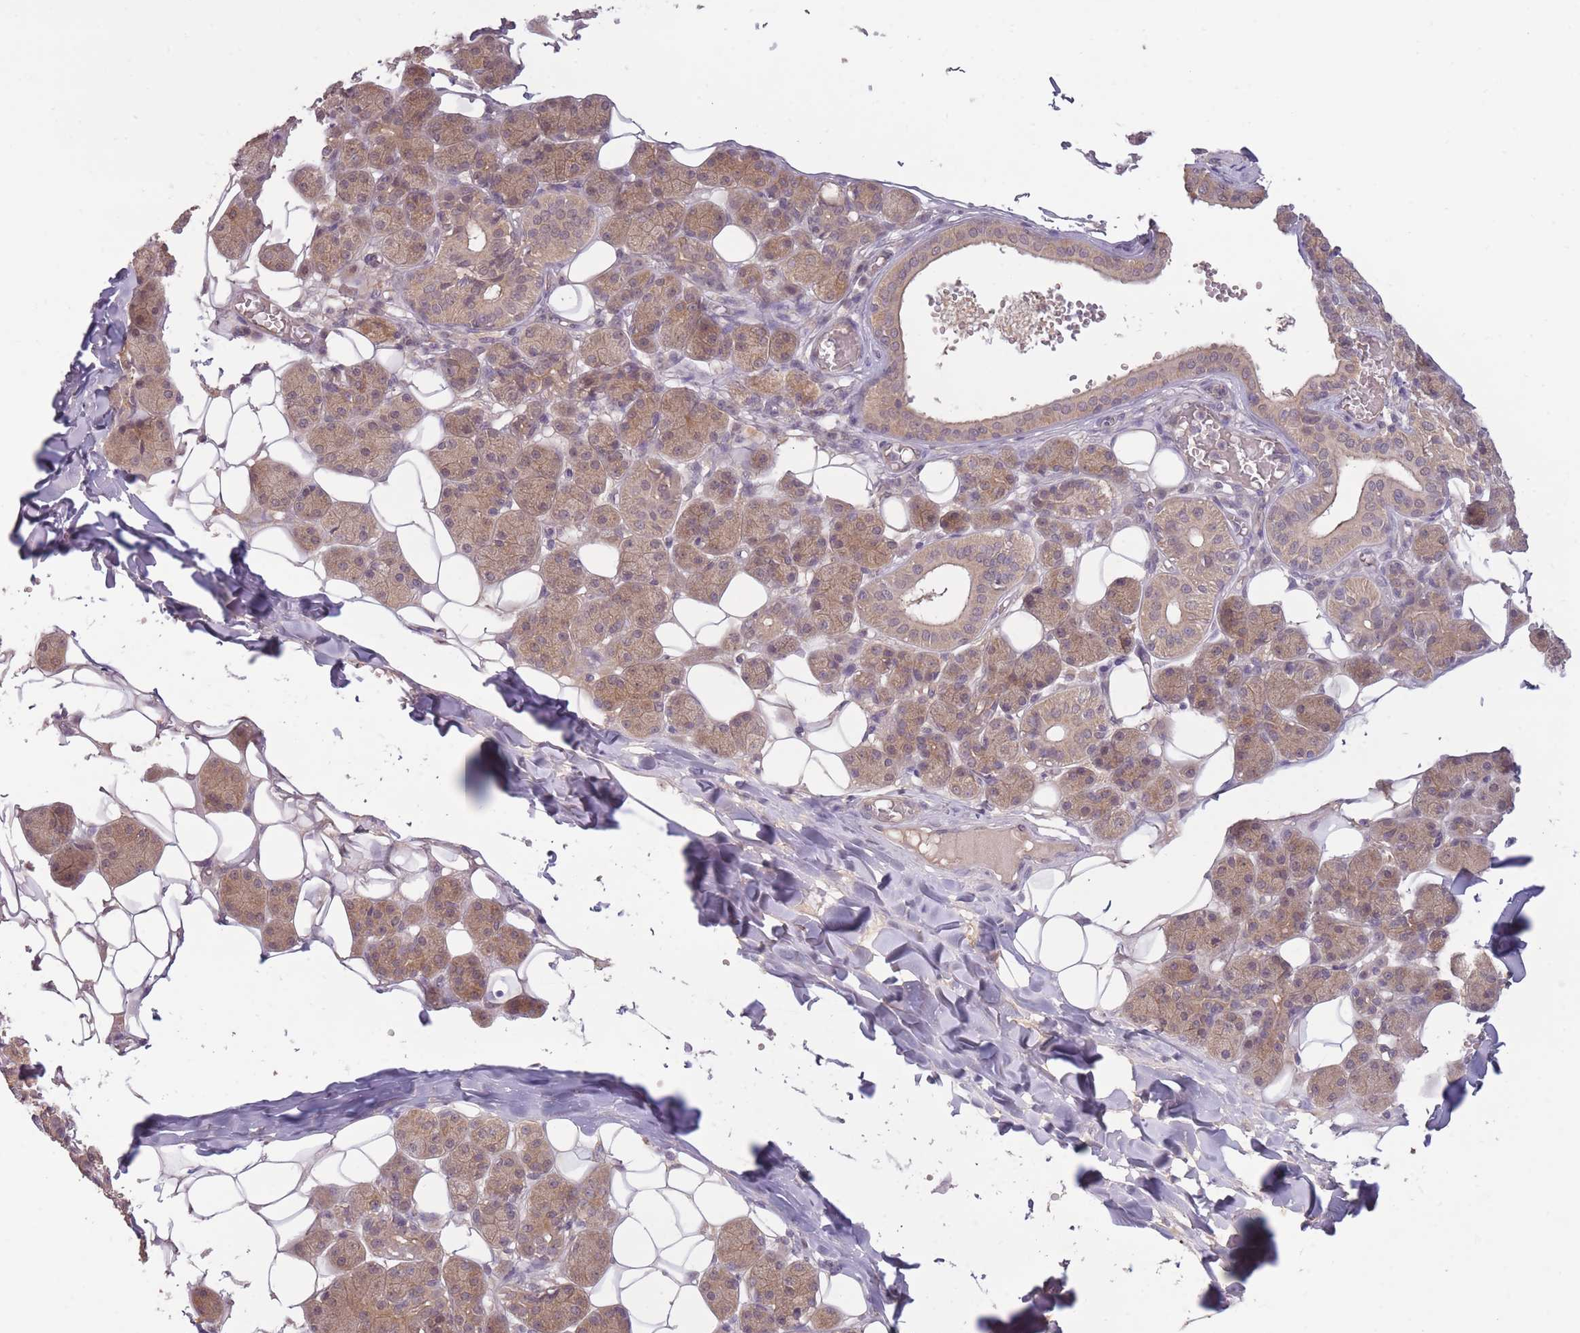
{"staining": {"intensity": "moderate", "quantity": ">75%", "location": "cytoplasmic/membranous"}, "tissue": "salivary gland", "cell_type": "Glandular cells", "image_type": "normal", "snomed": [{"axis": "morphology", "description": "Normal tissue, NOS"}, {"axis": "topography", "description": "Salivary gland"}], "caption": "Brown immunohistochemical staining in benign salivary gland reveals moderate cytoplasmic/membranous staining in approximately >75% of glandular cells. The staining was performed using DAB (3,3'-diaminobenzidine) to visualize the protein expression in brown, while the nuclei were stained in blue with hematoxylin (Magnification: 20x).", "gene": "LRATD2", "patient": {"sex": "female", "age": 33}}